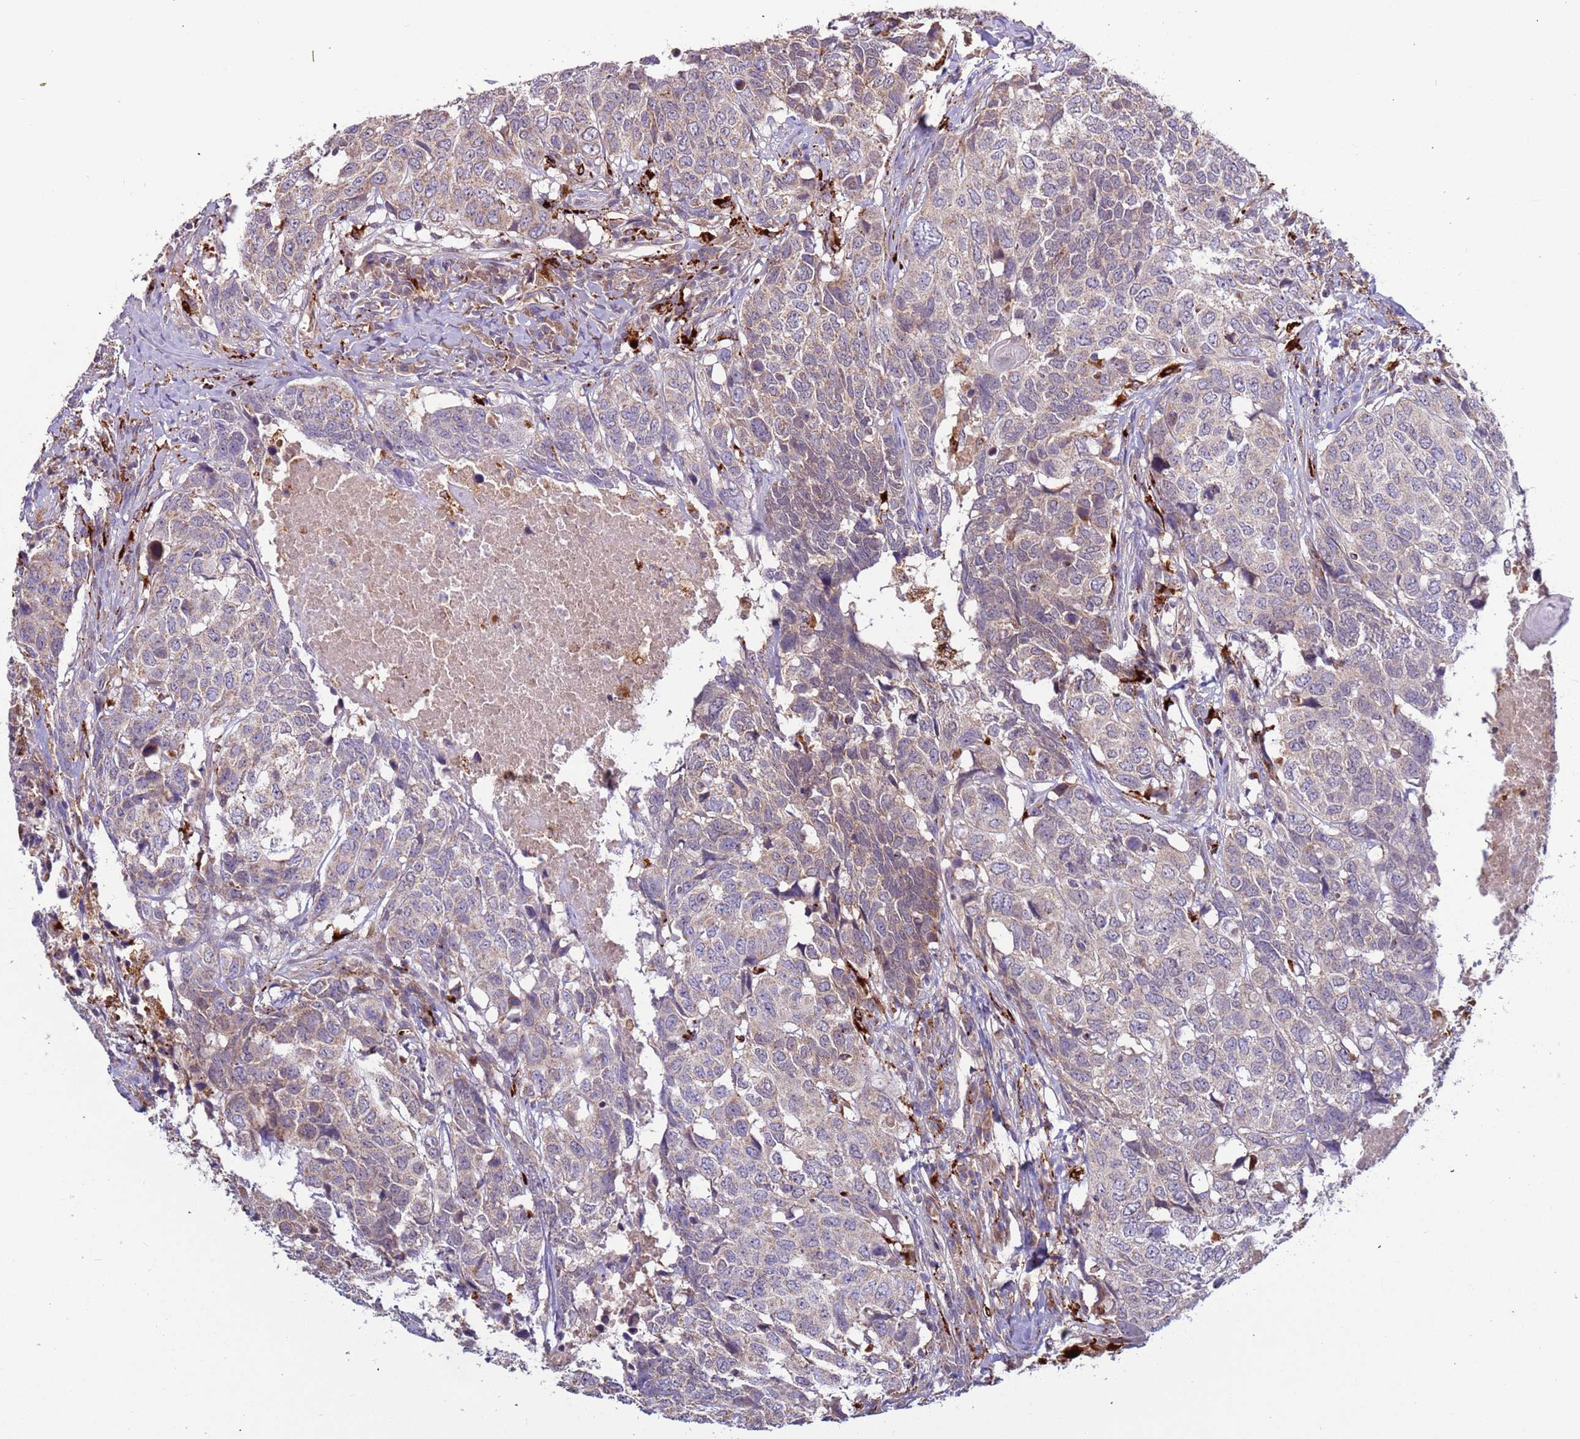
{"staining": {"intensity": "weak", "quantity": "<25%", "location": "cytoplasmic/membranous"}, "tissue": "head and neck cancer", "cell_type": "Tumor cells", "image_type": "cancer", "snomed": [{"axis": "morphology", "description": "Squamous cell carcinoma, NOS"}, {"axis": "topography", "description": "Head-Neck"}], "caption": "IHC of human head and neck cancer demonstrates no positivity in tumor cells. The staining is performed using DAB (3,3'-diaminobenzidine) brown chromogen with nuclei counter-stained in using hematoxylin.", "gene": "VPS36", "patient": {"sex": "male", "age": 66}}